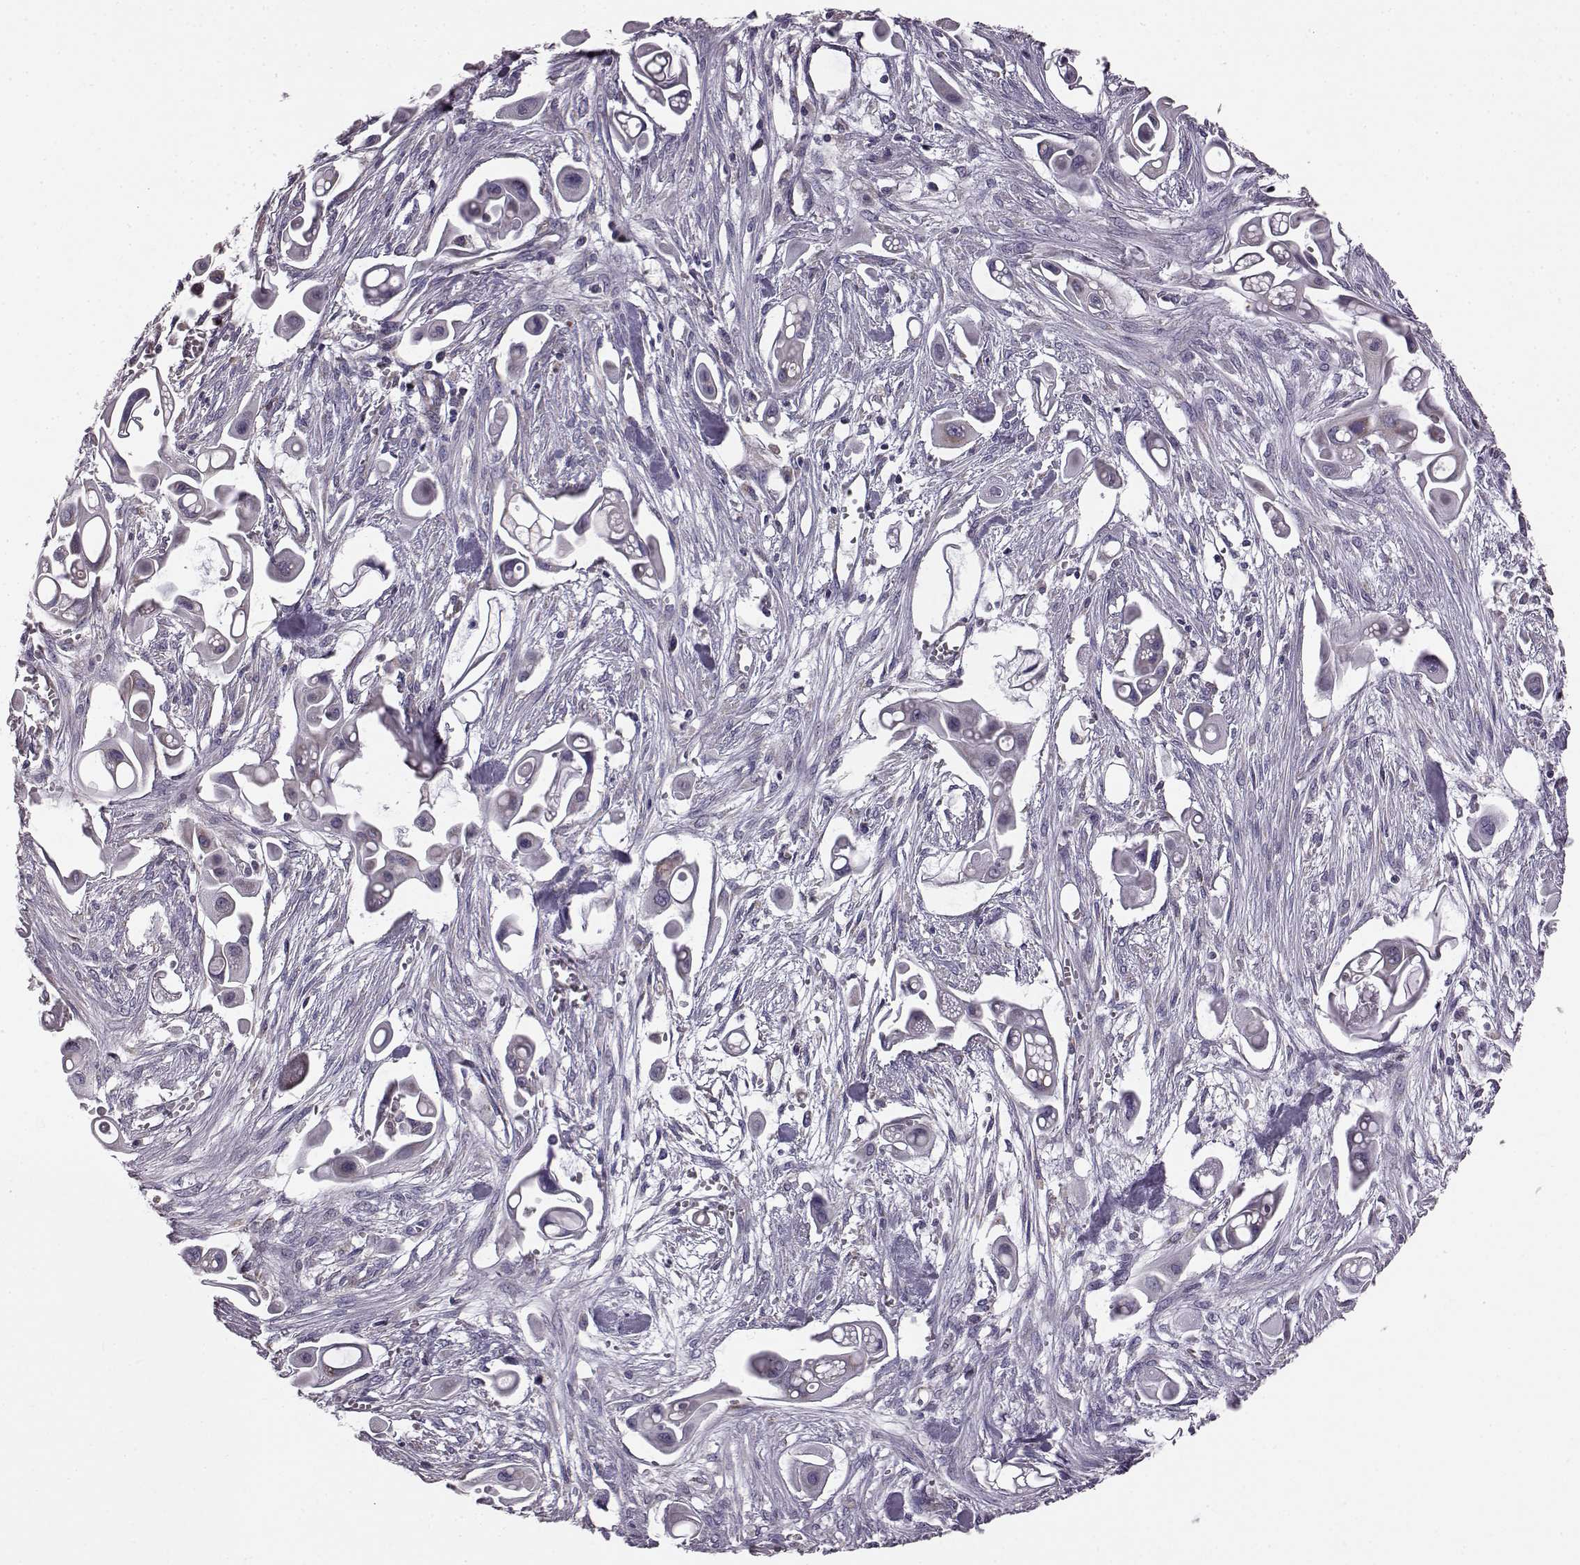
{"staining": {"intensity": "negative", "quantity": "none", "location": "none"}, "tissue": "pancreatic cancer", "cell_type": "Tumor cells", "image_type": "cancer", "snomed": [{"axis": "morphology", "description": "Adenocarcinoma, NOS"}, {"axis": "topography", "description": "Pancreas"}], "caption": "Adenocarcinoma (pancreatic) stained for a protein using IHC reveals no positivity tumor cells.", "gene": "FAM8A1", "patient": {"sex": "male", "age": 50}}